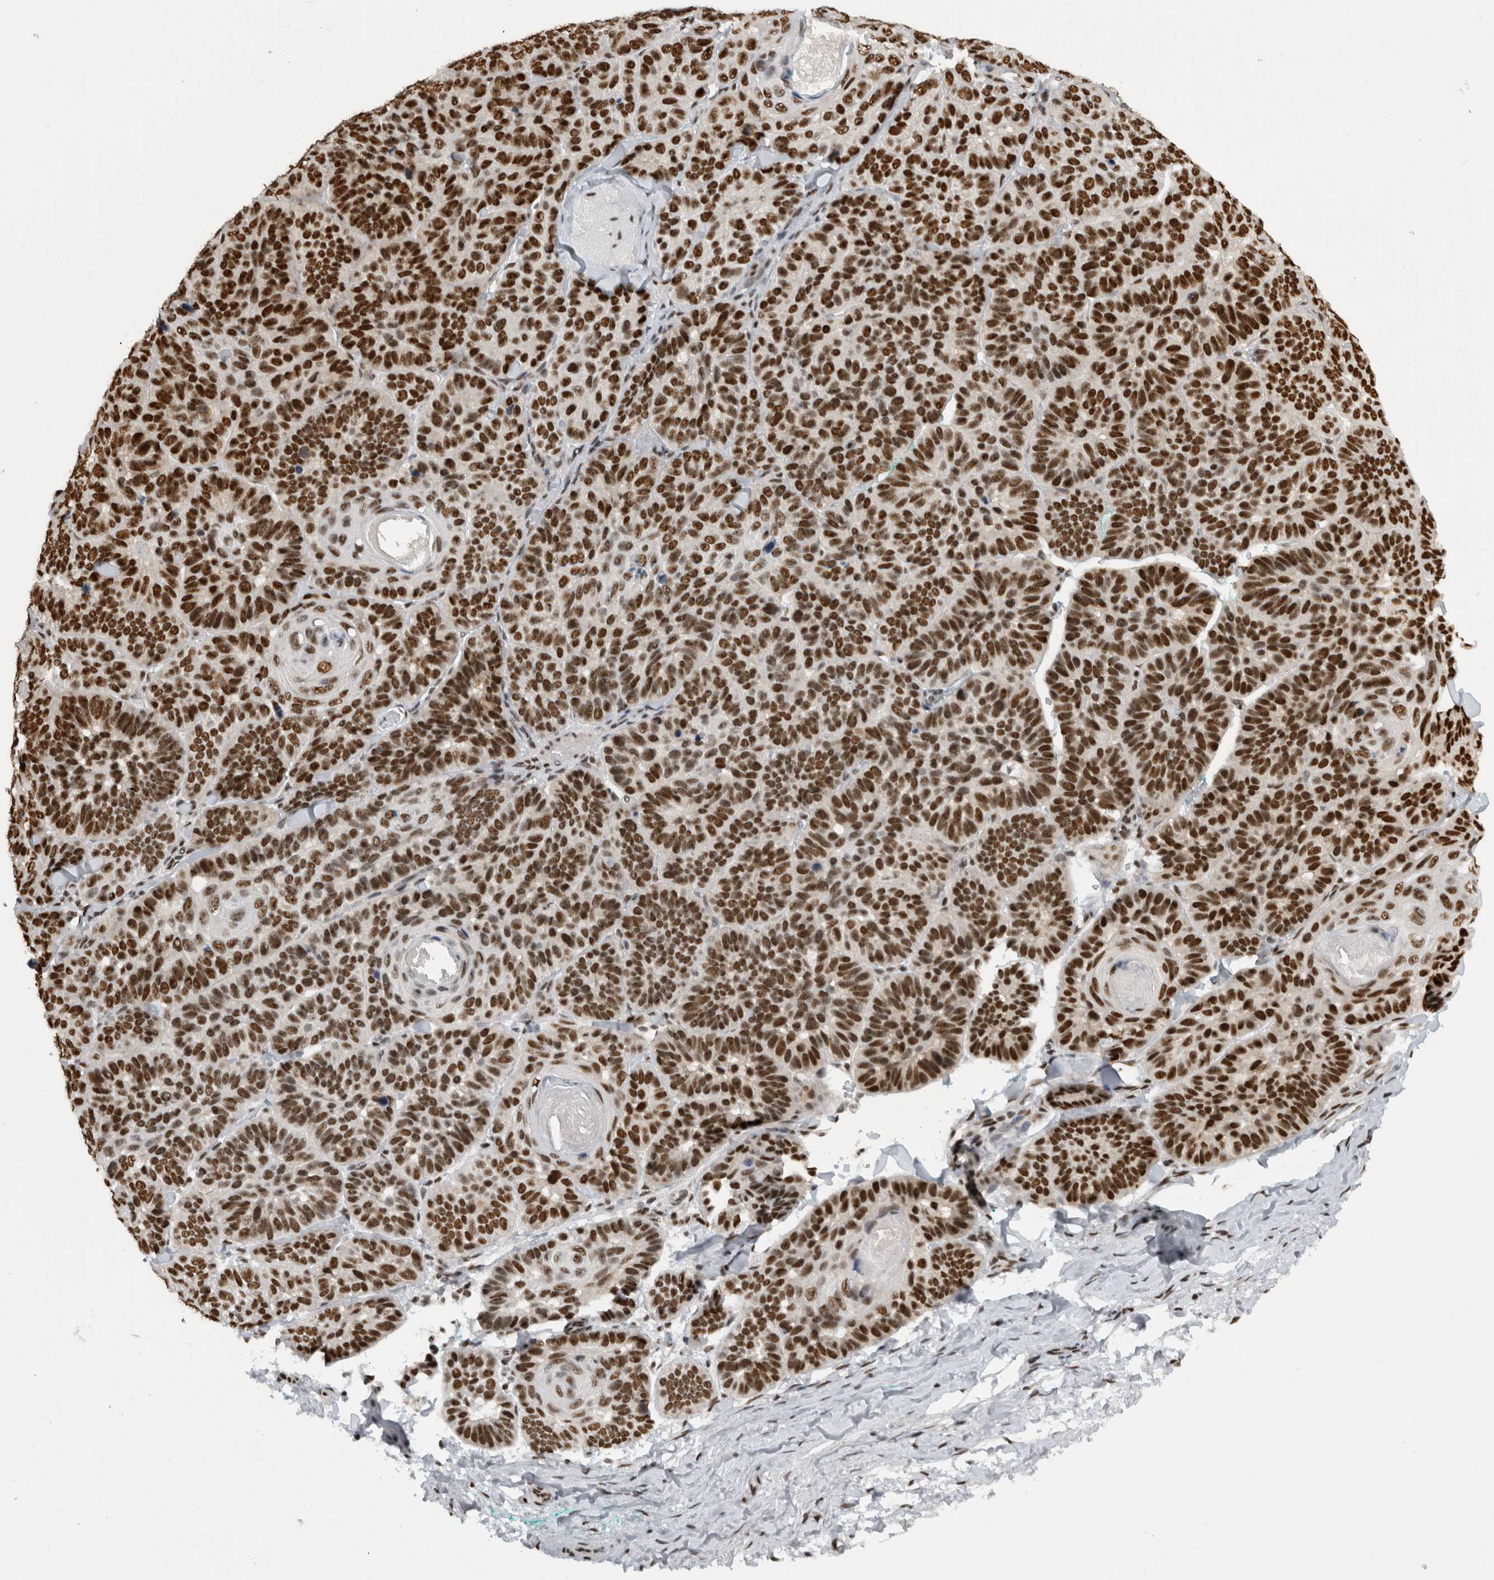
{"staining": {"intensity": "strong", "quantity": ">75%", "location": "nuclear"}, "tissue": "skin cancer", "cell_type": "Tumor cells", "image_type": "cancer", "snomed": [{"axis": "morphology", "description": "Basal cell carcinoma"}, {"axis": "topography", "description": "Skin"}], "caption": "The image displays staining of skin basal cell carcinoma, revealing strong nuclear protein expression (brown color) within tumor cells. (DAB (3,3'-diaminobenzidine) = brown stain, brightfield microscopy at high magnification).", "gene": "ZSCAN2", "patient": {"sex": "male", "age": 62}}